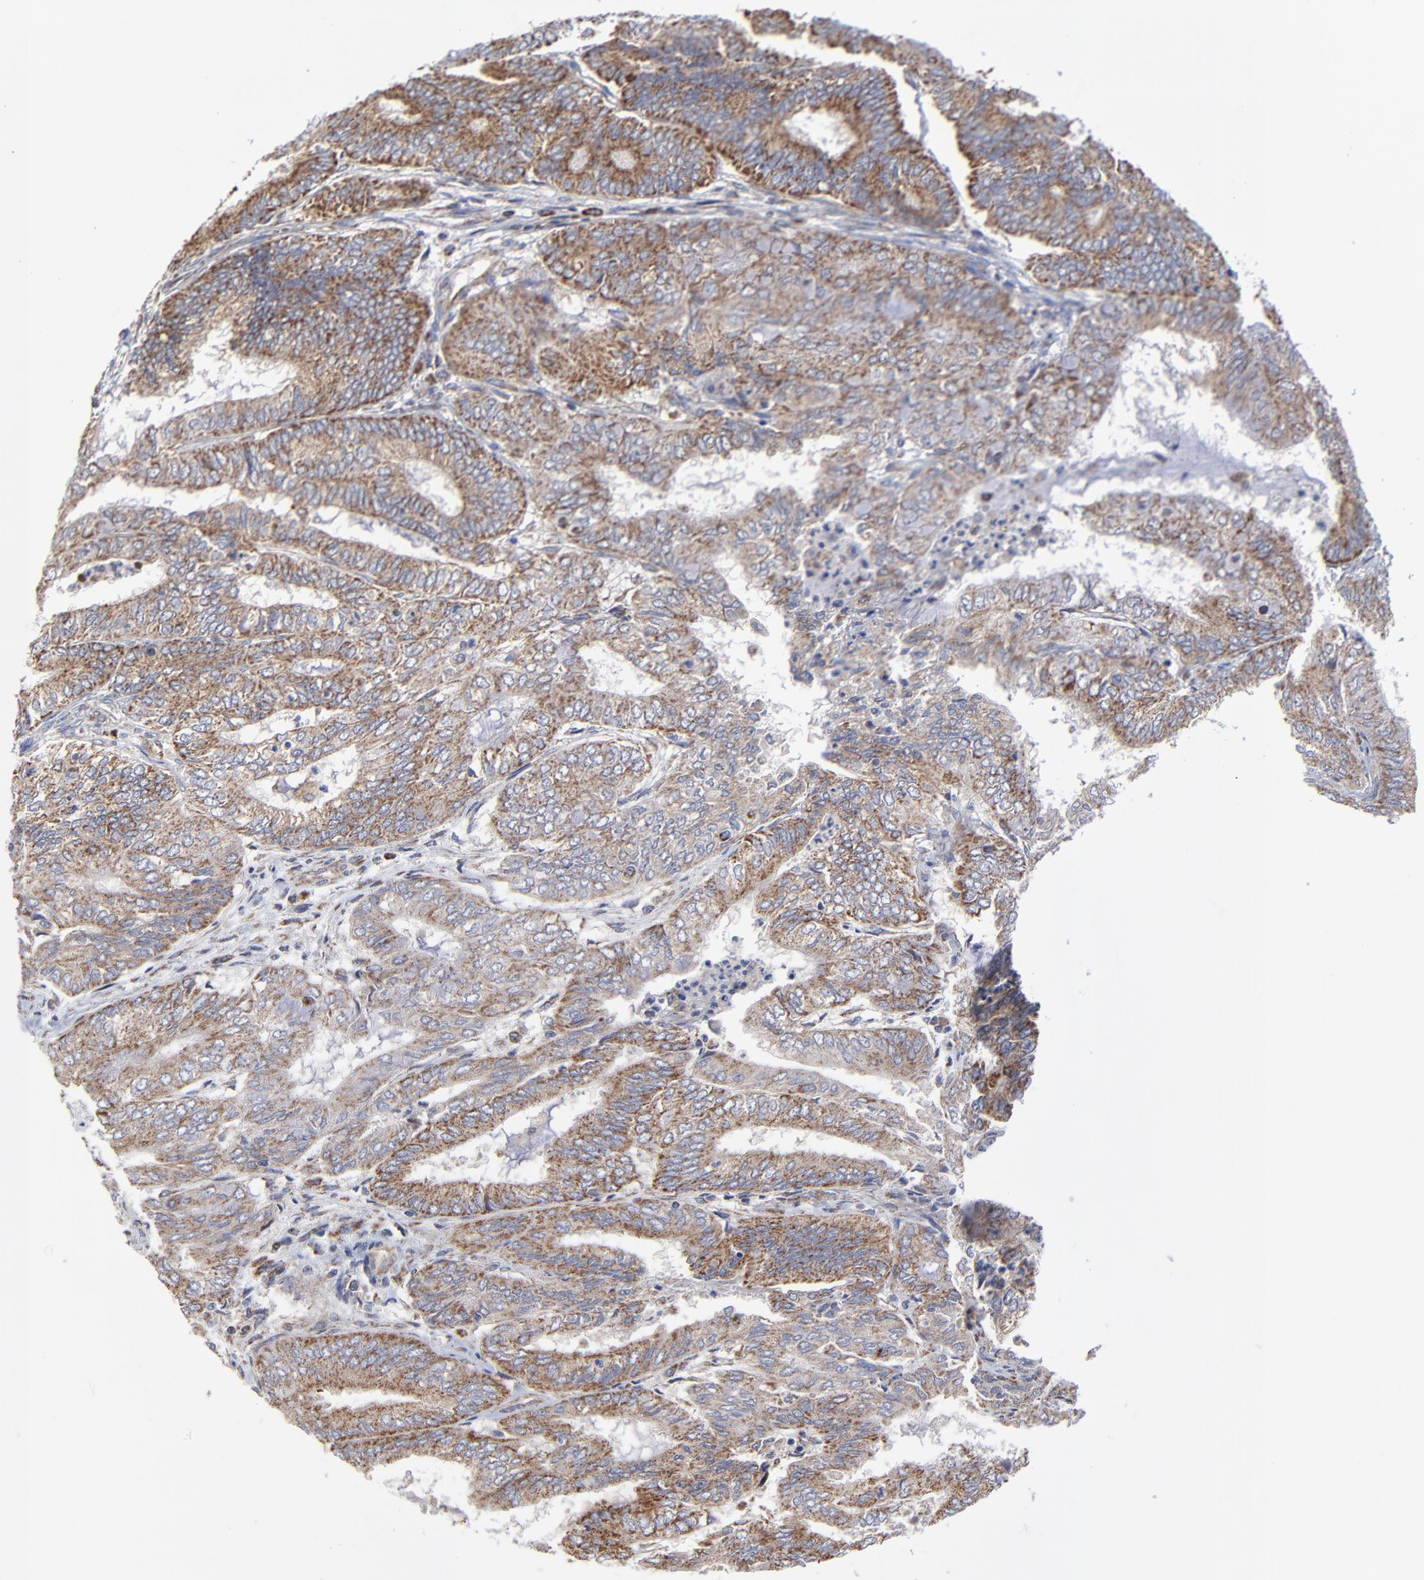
{"staining": {"intensity": "weak", "quantity": ">75%", "location": "cytoplasmic/membranous"}, "tissue": "endometrial cancer", "cell_type": "Tumor cells", "image_type": "cancer", "snomed": [{"axis": "morphology", "description": "Adenocarcinoma, NOS"}, {"axis": "topography", "description": "Endometrium"}], "caption": "Tumor cells exhibit low levels of weak cytoplasmic/membranous positivity in approximately >75% of cells in endometrial cancer. (Stains: DAB (3,3'-diaminobenzidine) in brown, nuclei in blue, Microscopy: brightfield microscopy at high magnification).", "gene": "ZNF550", "patient": {"sex": "female", "age": 59}}